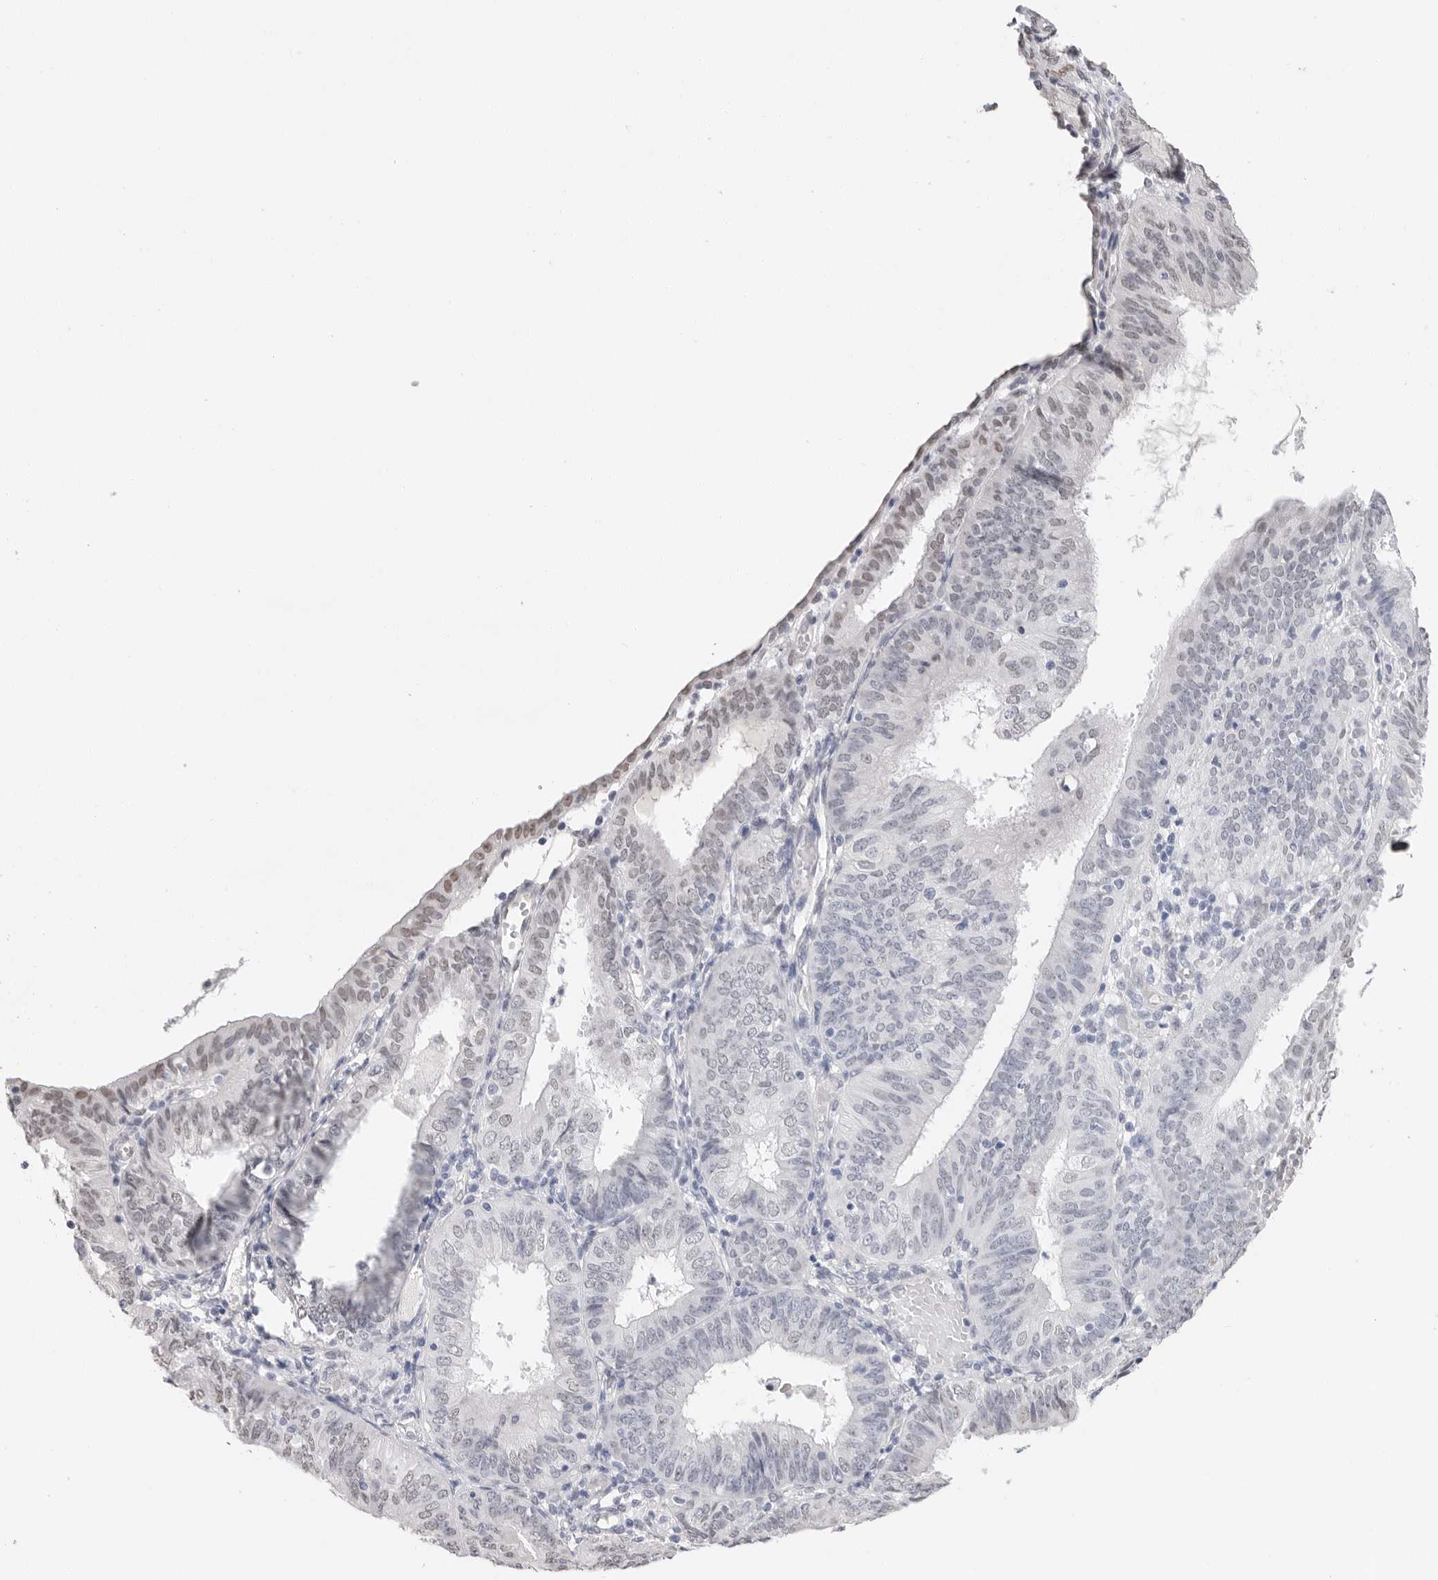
{"staining": {"intensity": "weak", "quantity": "<25%", "location": "nuclear"}, "tissue": "endometrial cancer", "cell_type": "Tumor cells", "image_type": "cancer", "snomed": [{"axis": "morphology", "description": "Adenocarcinoma, NOS"}, {"axis": "topography", "description": "Endometrium"}], "caption": "The photomicrograph shows no significant expression in tumor cells of endometrial adenocarcinoma. (Stains: DAB (3,3'-diaminobenzidine) immunohistochemistry (IHC) with hematoxylin counter stain, Microscopy: brightfield microscopy at high magnification).", "gene": "ARHGEF10", "patient": {"sex": "female", "age": 58}}